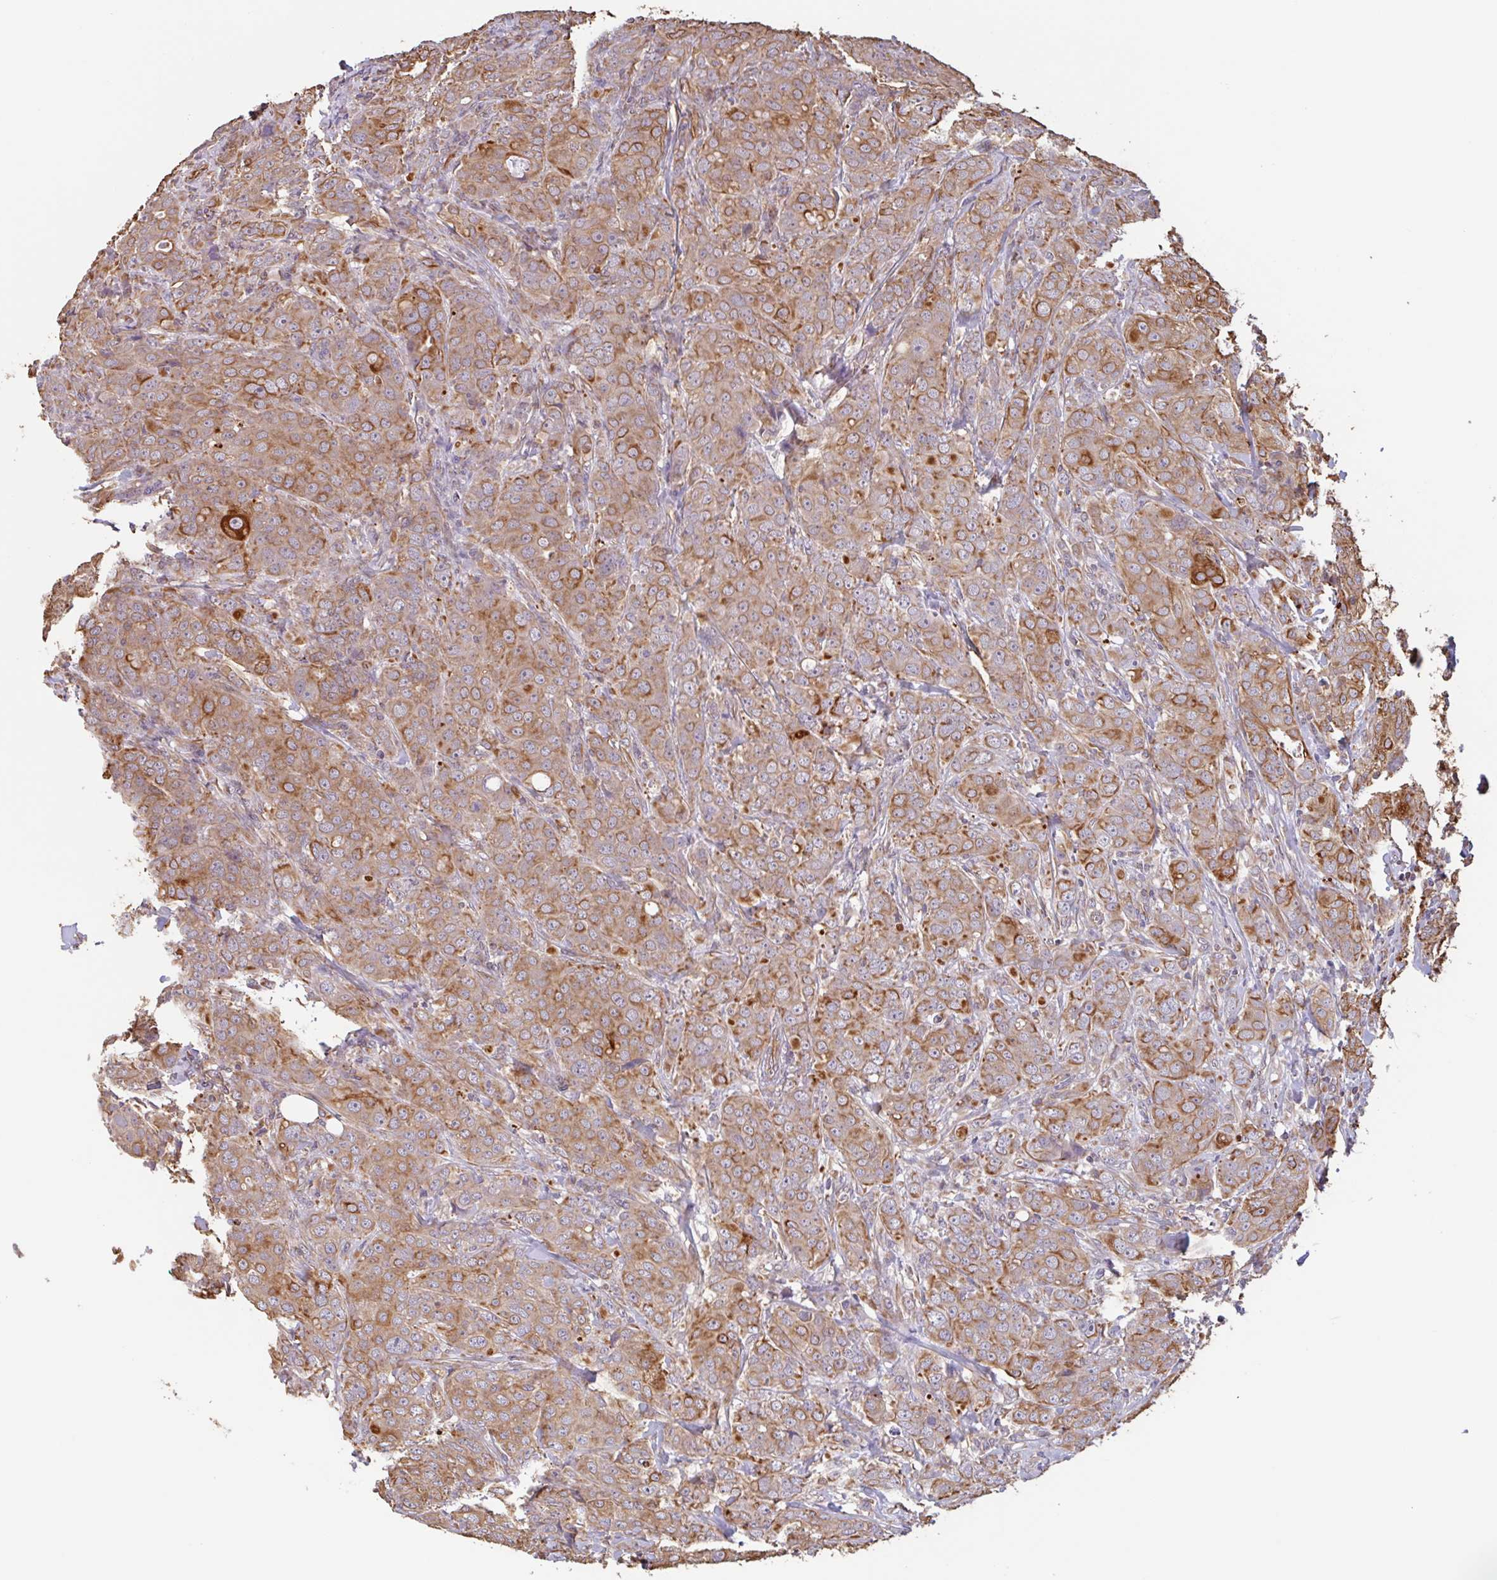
{"staining": {"intensity": "moderate", "quantity": ">75%", "location": "cytoplasmic/membranous"}, "tissue": "breast cancer", "cell_type": "Tumor cells", "image_type": "cancer", "snomed": [{"axis": "morphology", "description": "Duct carcinoma"}, {"axis": "topography", "description": "Breast"}], "caption": "This is a photomicrograph of IHC staining of invasive ductal carcinoma (breast), which shows moderate staining in the cytoplasmic/membranous of tumor cells.", "gene": "ZNF790", "patient": {"sex": "female", "age": 43}}